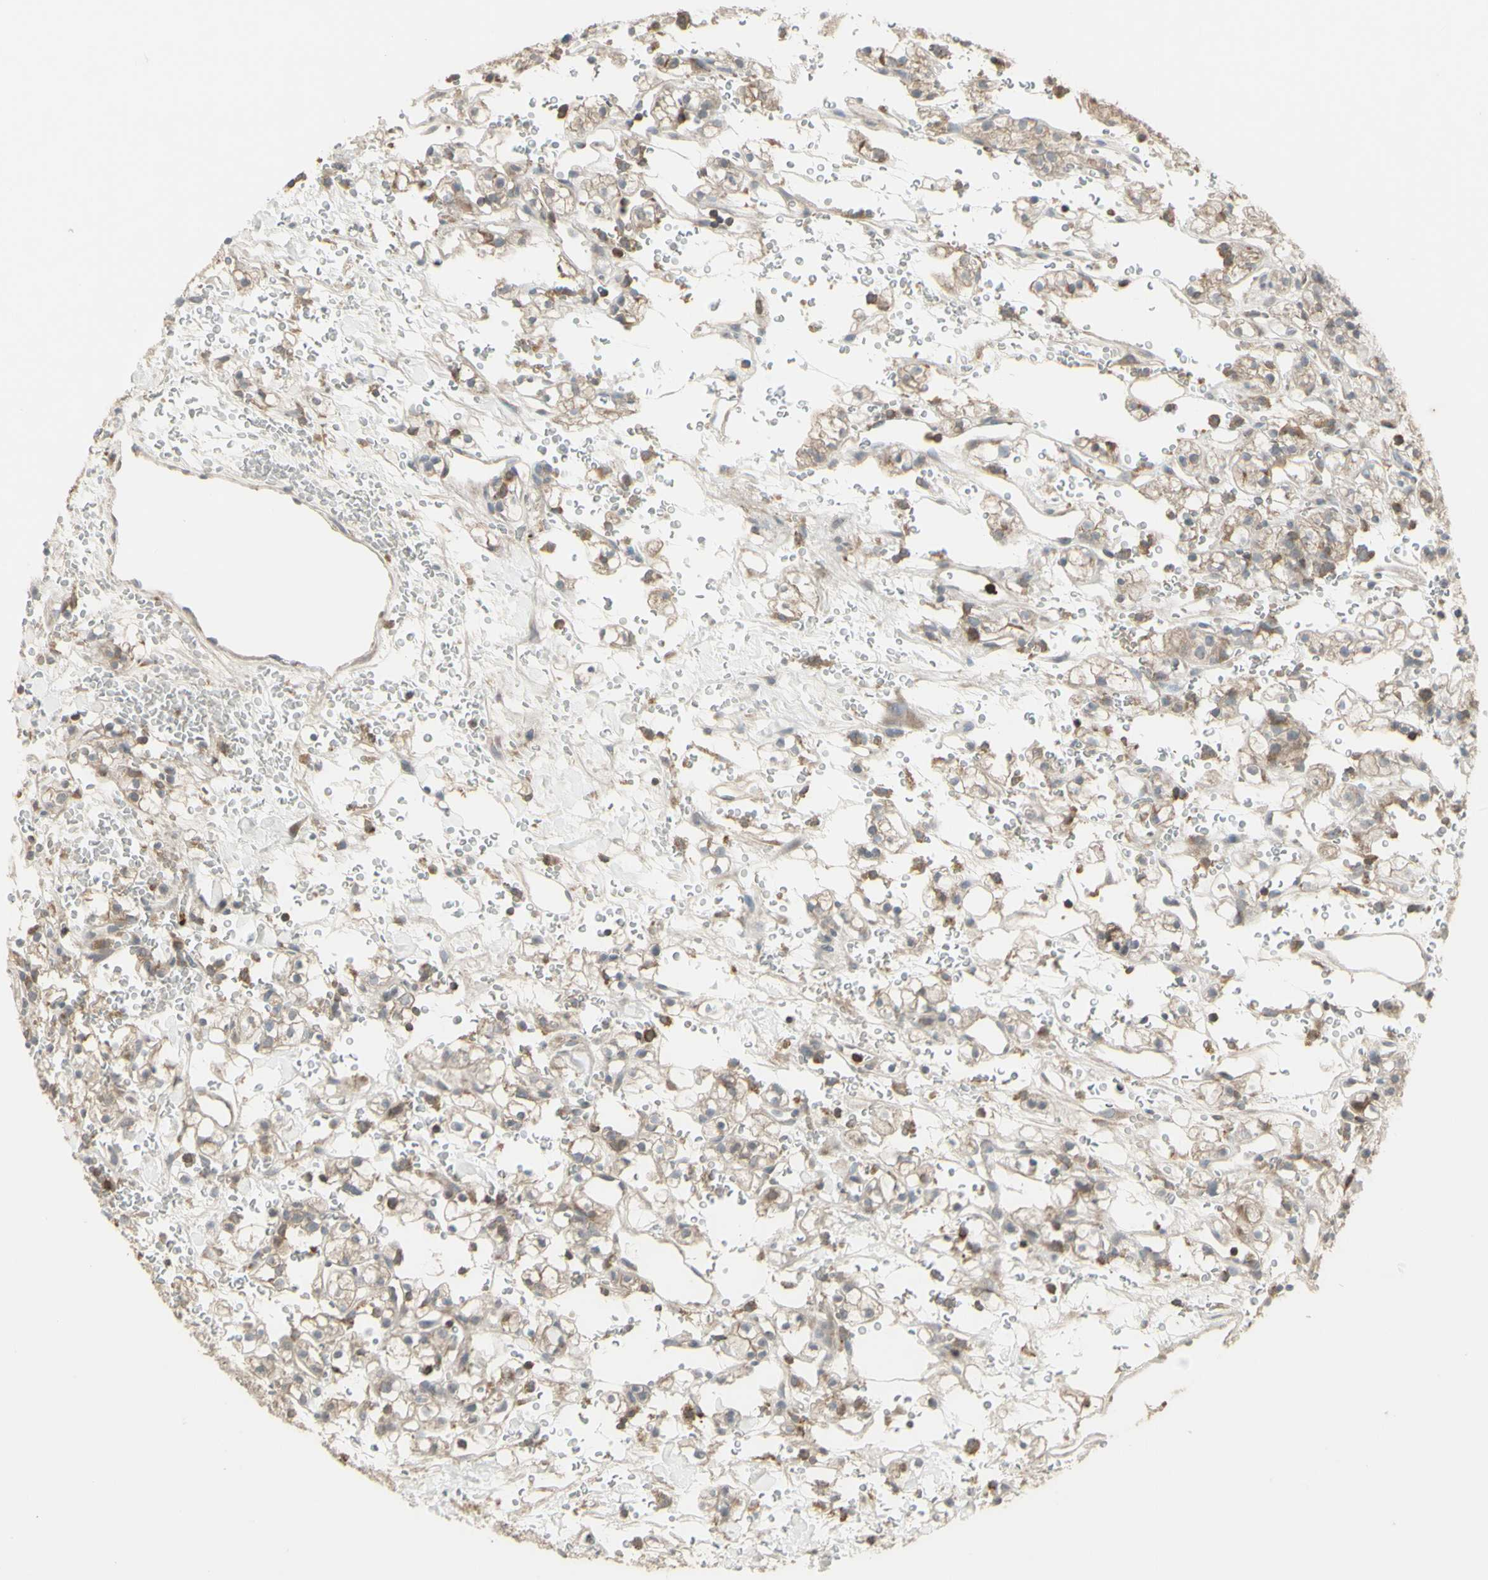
{"staining": {"intensity": "weak", "quantity": "25%-75%", "location": "cytoplasmic/membranous"}, "tissue": "renal cancer", "cell_type": "Tumor cells", "image_type": "cancer", "snomed": [{"axis": "morphology", "description": "Adenocarcinoma, NOS"}, {"axis": "topography", "description": "Kidney"}], "caption": "Human renal cancer (adenocarcinoma) stained for a protein (brown) reveals weak cytoplasmic/membranous positive expression in about 25%-75% of tumor cells.", "gene": "CSK", "patient": {"sex": "male", "age": 61}}